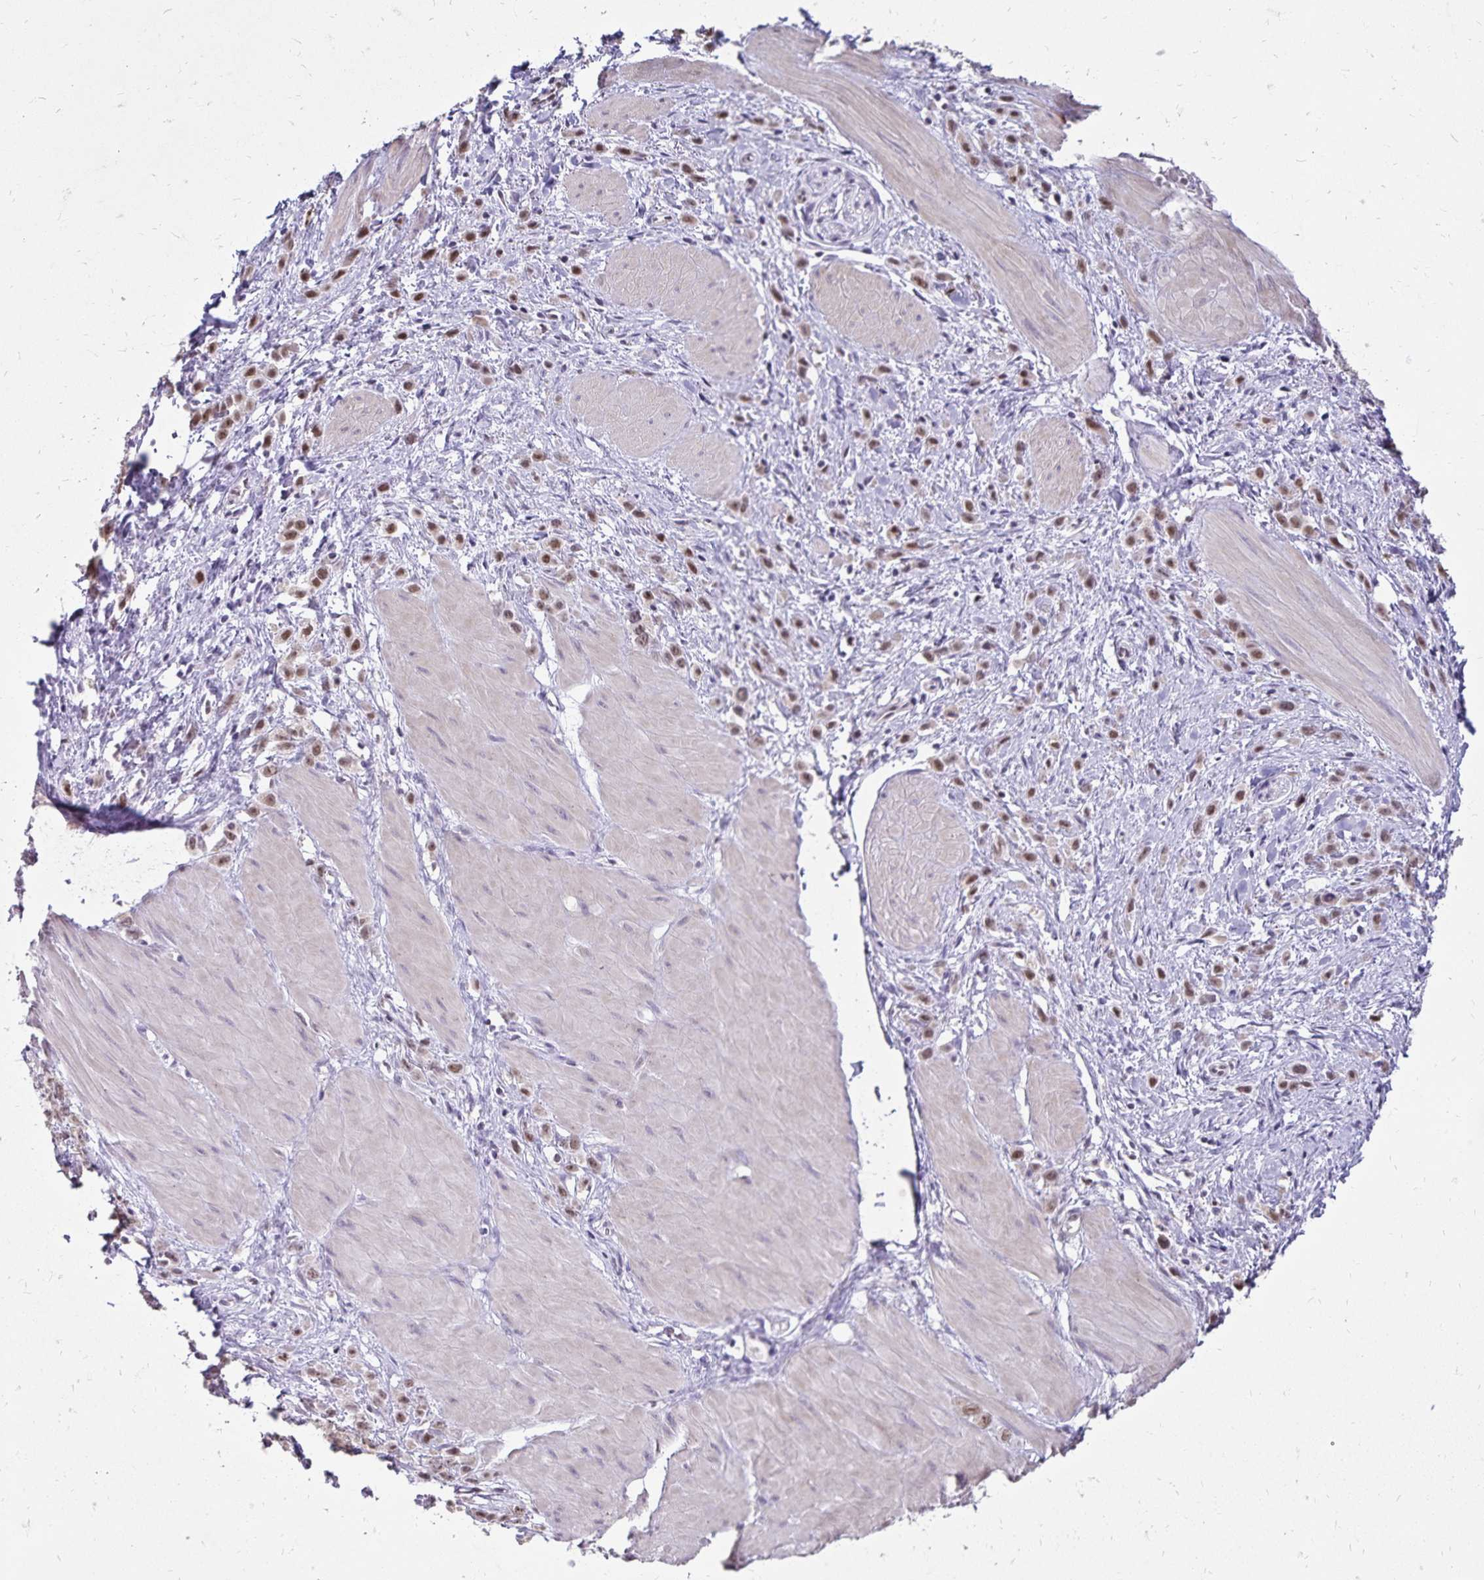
{"staining": {"intensity": "weak", "quantity": ">75%", "location": "nuclear"}, "tissue": "stomach cancer", "cell_type": "Tumor cells", "image_type": "cancer", "snomed": [{"axis": "morphology", "description": "Adenocarcinoma, NOS"}, {"axis": "topography", "description": "Stomach"}], "caption": "High-power microscopy captured an immunohistochemistry histopathology image of stomach cancer, revealing weak nuclear positivity in approximately >75% of tumor cells. (brown staining indicates protein expression, while blue staining denotes nuclei).", "gene": "POLB", "patient": {"sex": "male", "age": 47}}